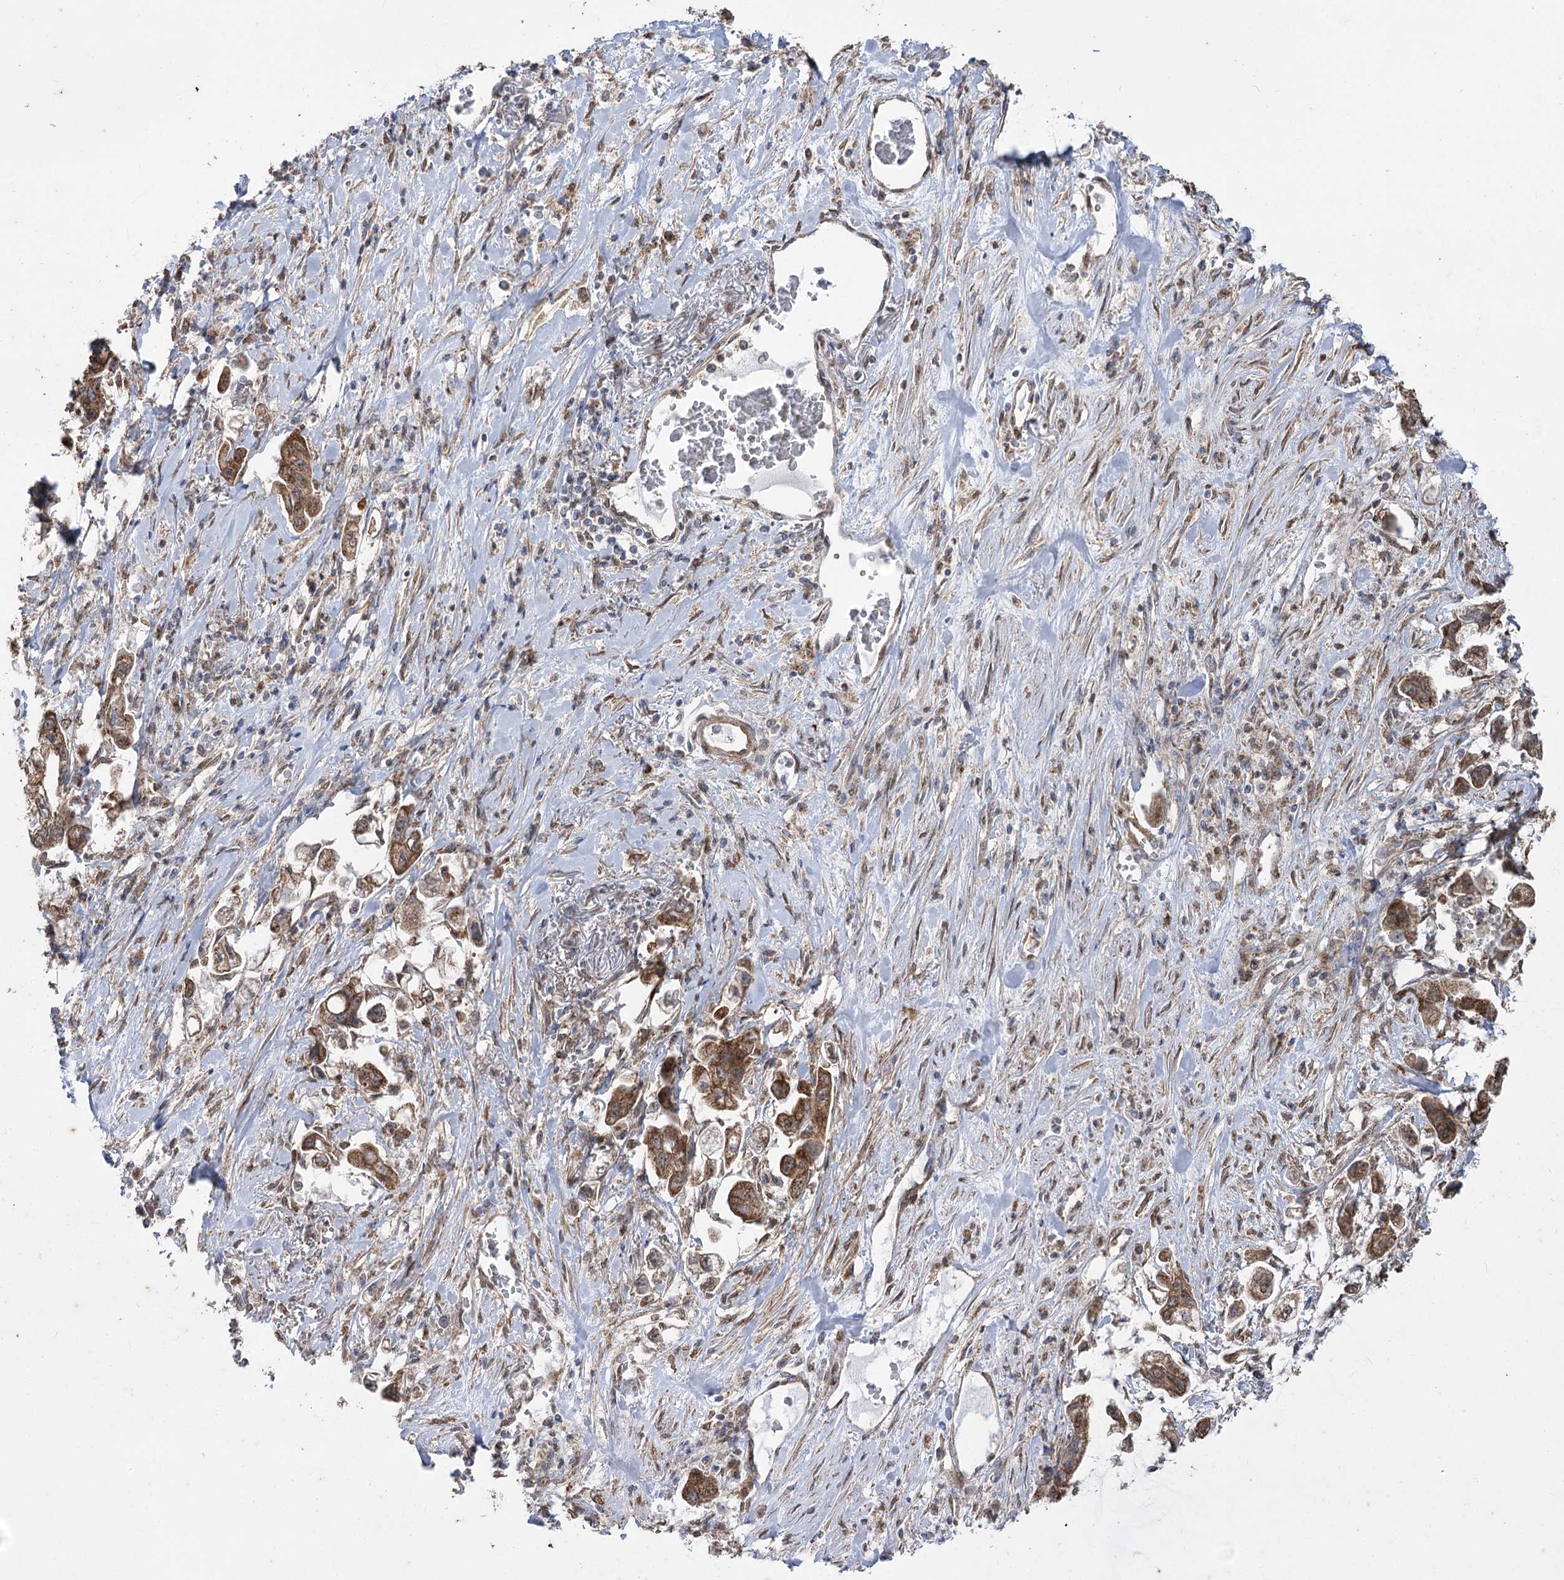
{"staining": {"intensity": "moderate", "quantity": ">75%", "location": "cytoplasmic/membranous"}, "tissue": "stomach cancer", "cell_type": "Tumor cells", "image_type": "cancer", "snomed": [{"axis": "morphology", "description": "Adenocarcinoma, NOS"}, {"axis": "topography", "description": "Stomach"}], "caption": "Moderate cytoplasmic/membranous staining is present in about >75% of tumor cells in stomach adenocarcinoma.", "gene": "ZSCAN23", "patient": {"sex": "male", "age": 62}}